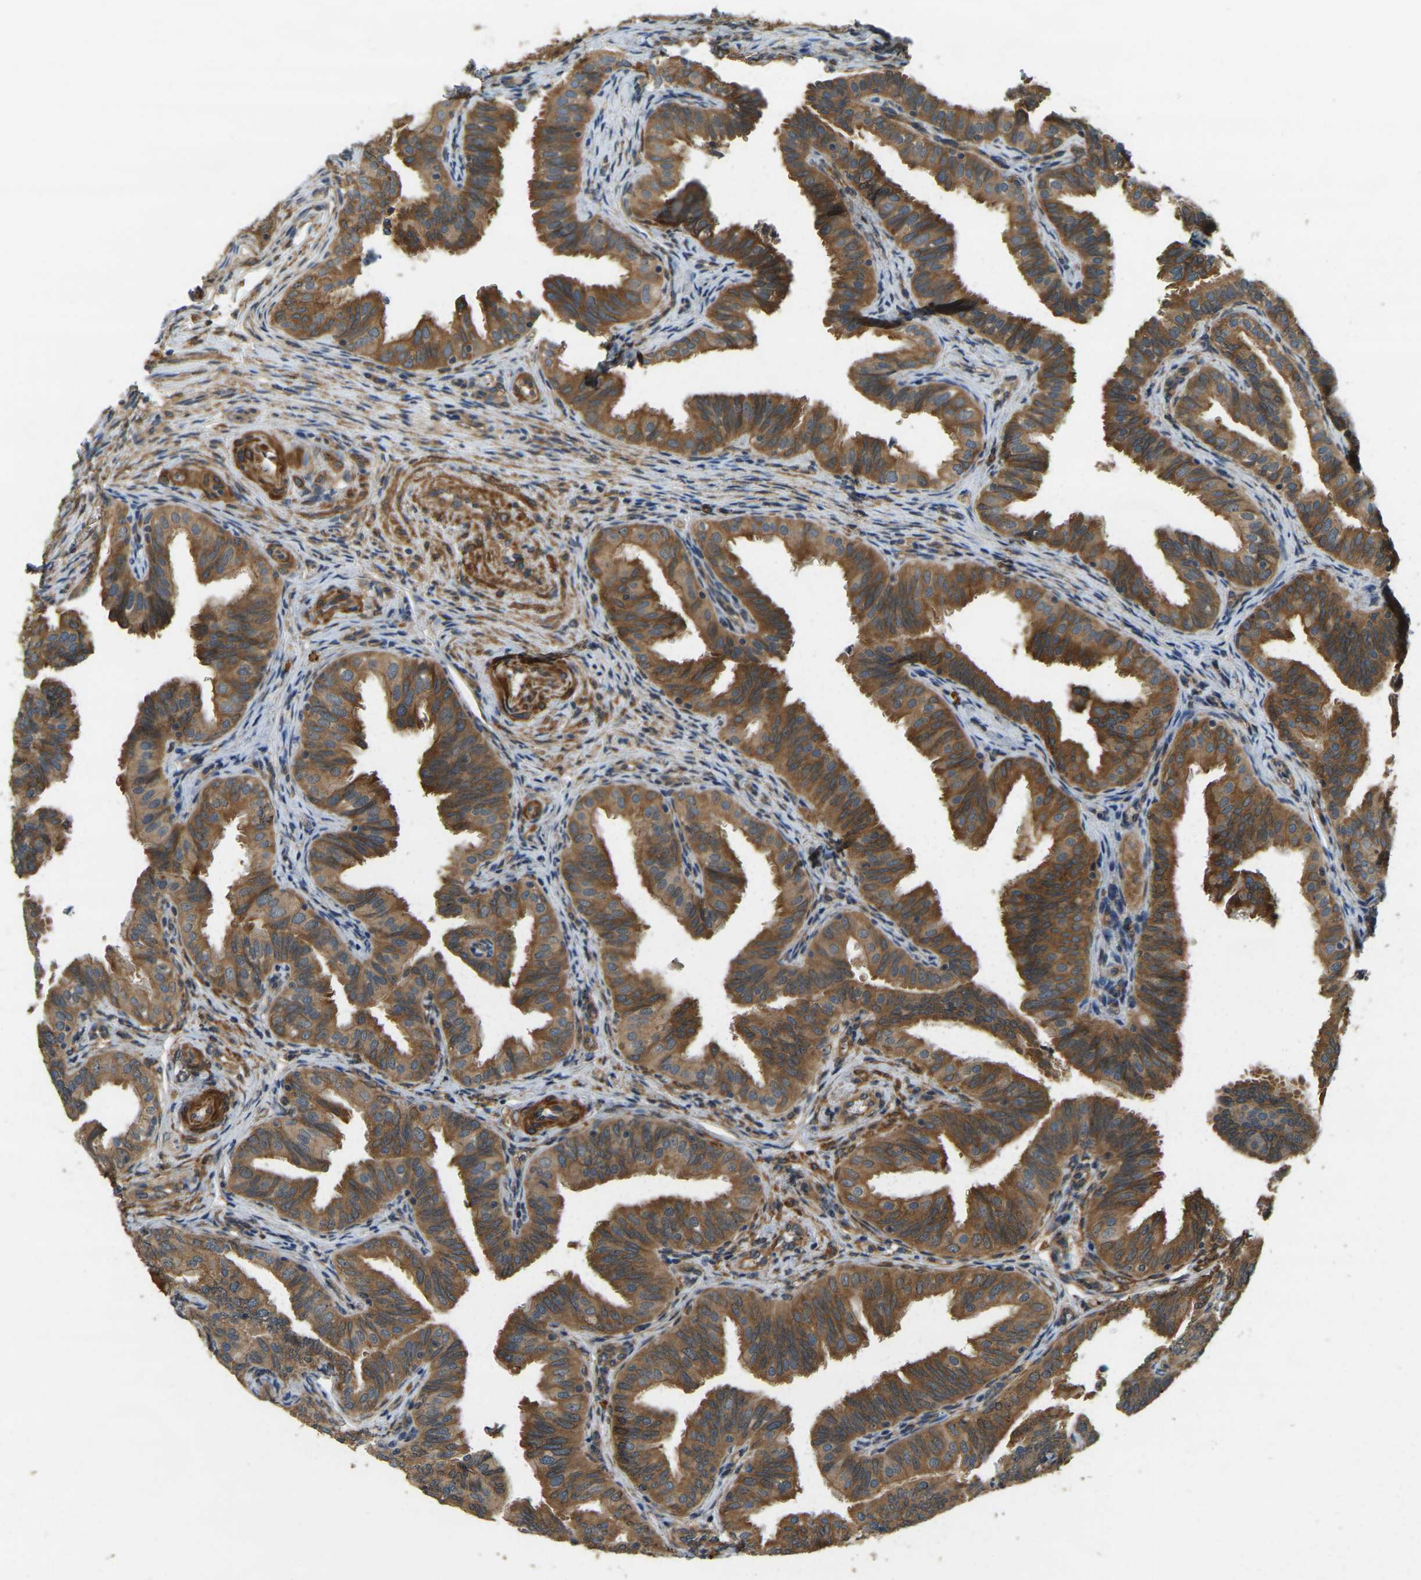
{"staining": {"intensity": "moderate", "quantity": ">75%", "location": "cytoplasmic/membranous"}, "tissue": "fallopian tube", "cell_type": "Glandular cells", "image_type": "normal", "snomed": [{"axis": "morphology", "description": "Normal tissue, NOS"}, {"axis": "topography", "description": "Fallopian tube"}], "caption": "Immunohistochemistry of benign human fallopian tube displays medium levels of moderate cytoplasmic/membranous positivity in about >75% of glandular cells. The protein of interest is stained brown, and the nuclei are stained in blue (DAB (3,3'-diaminobenzidine) IHC with brightfield microscopy, high magnification).", "gene": "ERGIC1", "patient": {"sex": "female", "age": 35}}